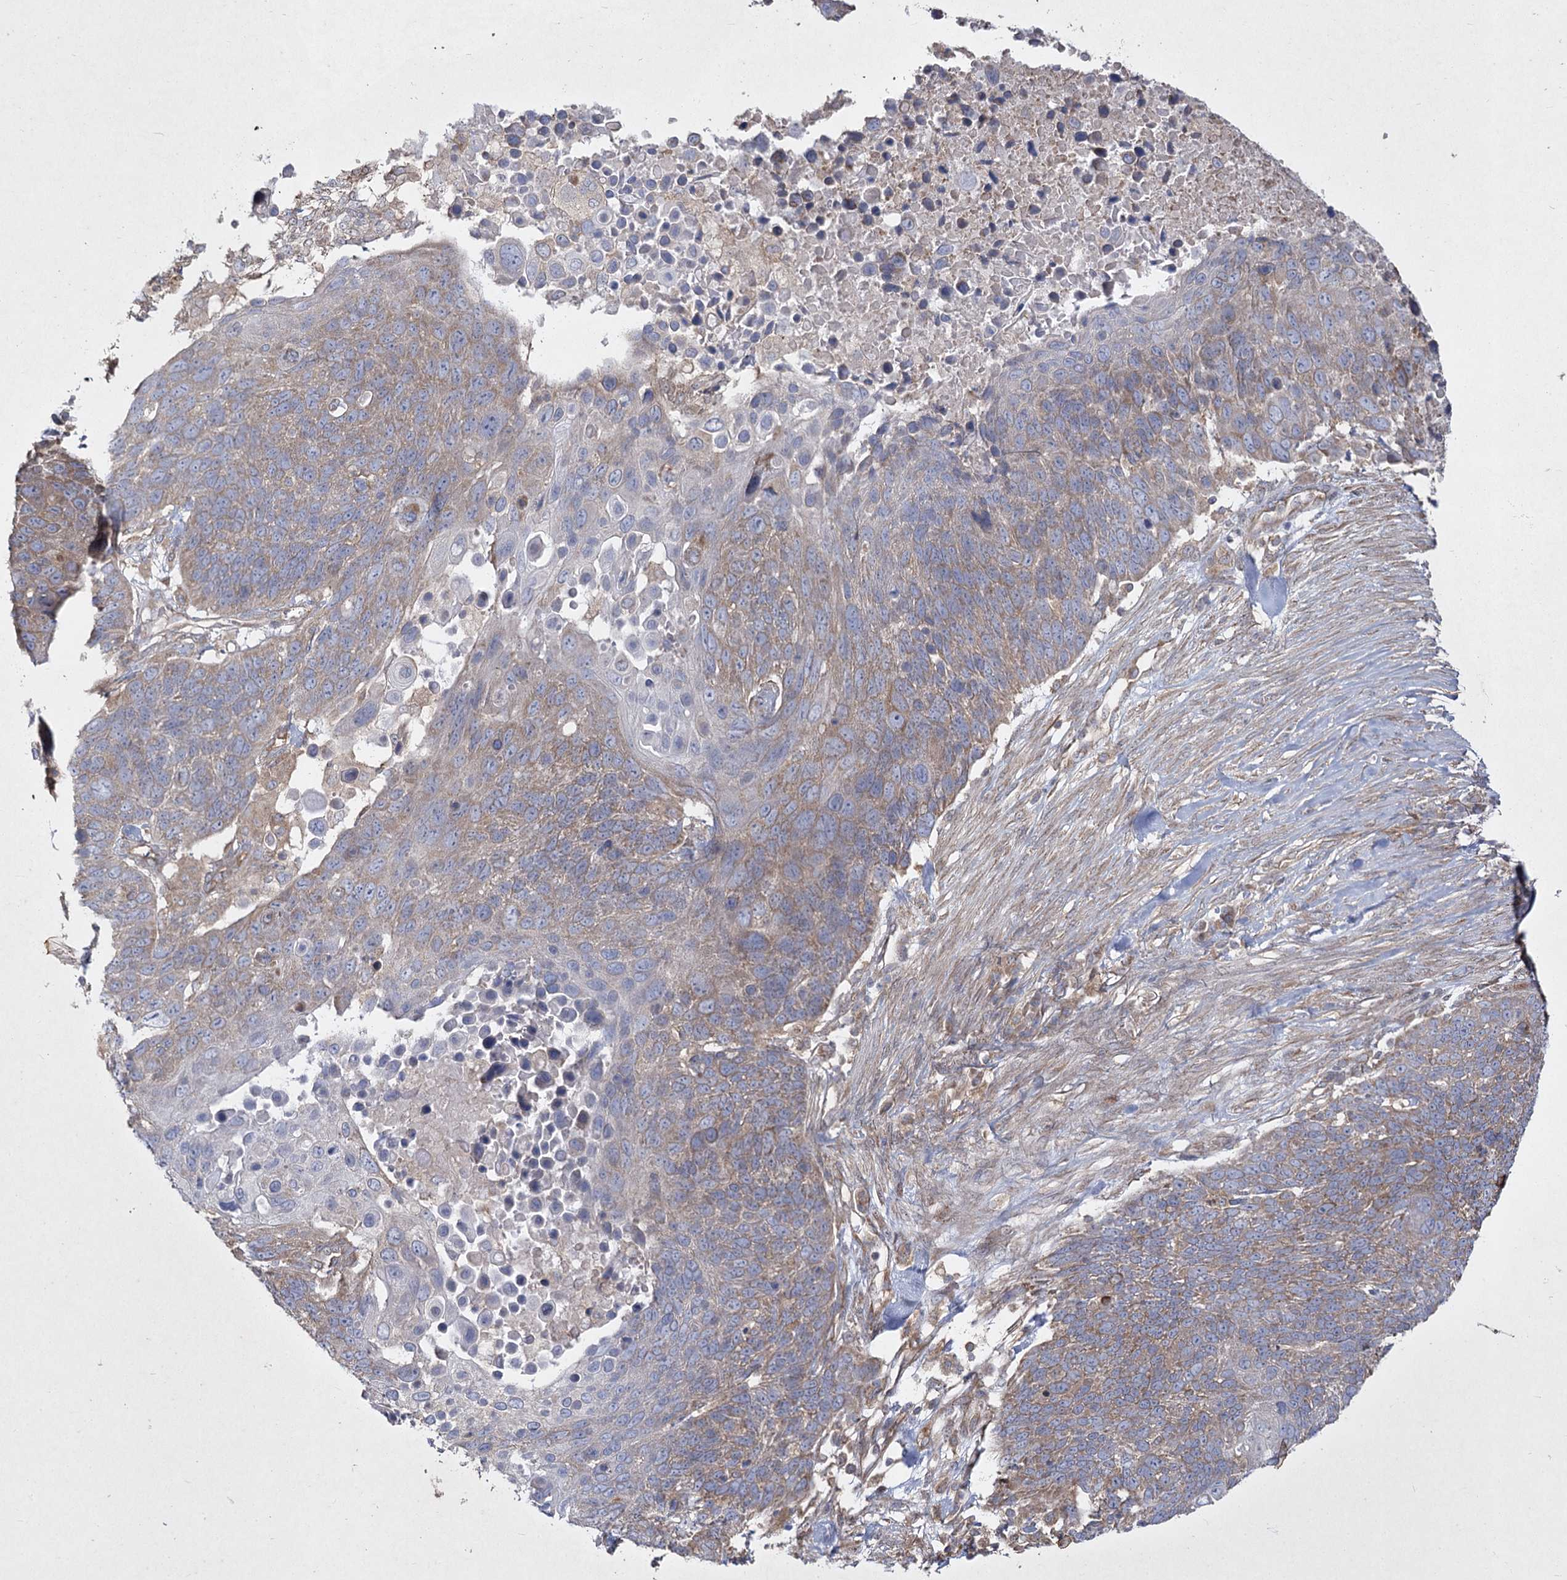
{"staining": {"intensity": "weak", "quantity": ">75%", "location": "cytoplasmic/membranous"}, "tissue": "lung cancer", "cell_type": "Tumor cells", "image_type": "cancer", "snomed": [{"axis": "morphology", "description": "Normal tissue, NOS"}, {"axis": "morphology", "description": "Squamous cell carcinoma, NOS"}, {"axis": "topography", "description": "Lymph node"}, {"axis": "topography", "description": "Lung"}], "caption": "Lung squamous cell carcinoma was stained to show a protein in brown. There is low levels of weak cytoplasmic/membranous staining in about >75% of tumor cells. (DAB (3,3'-diaminobenzidine) IHC with brightfield microscopy, high magnification).", "gene": "SH3TC1", "patient": {"sex": "male", "age": 66}}